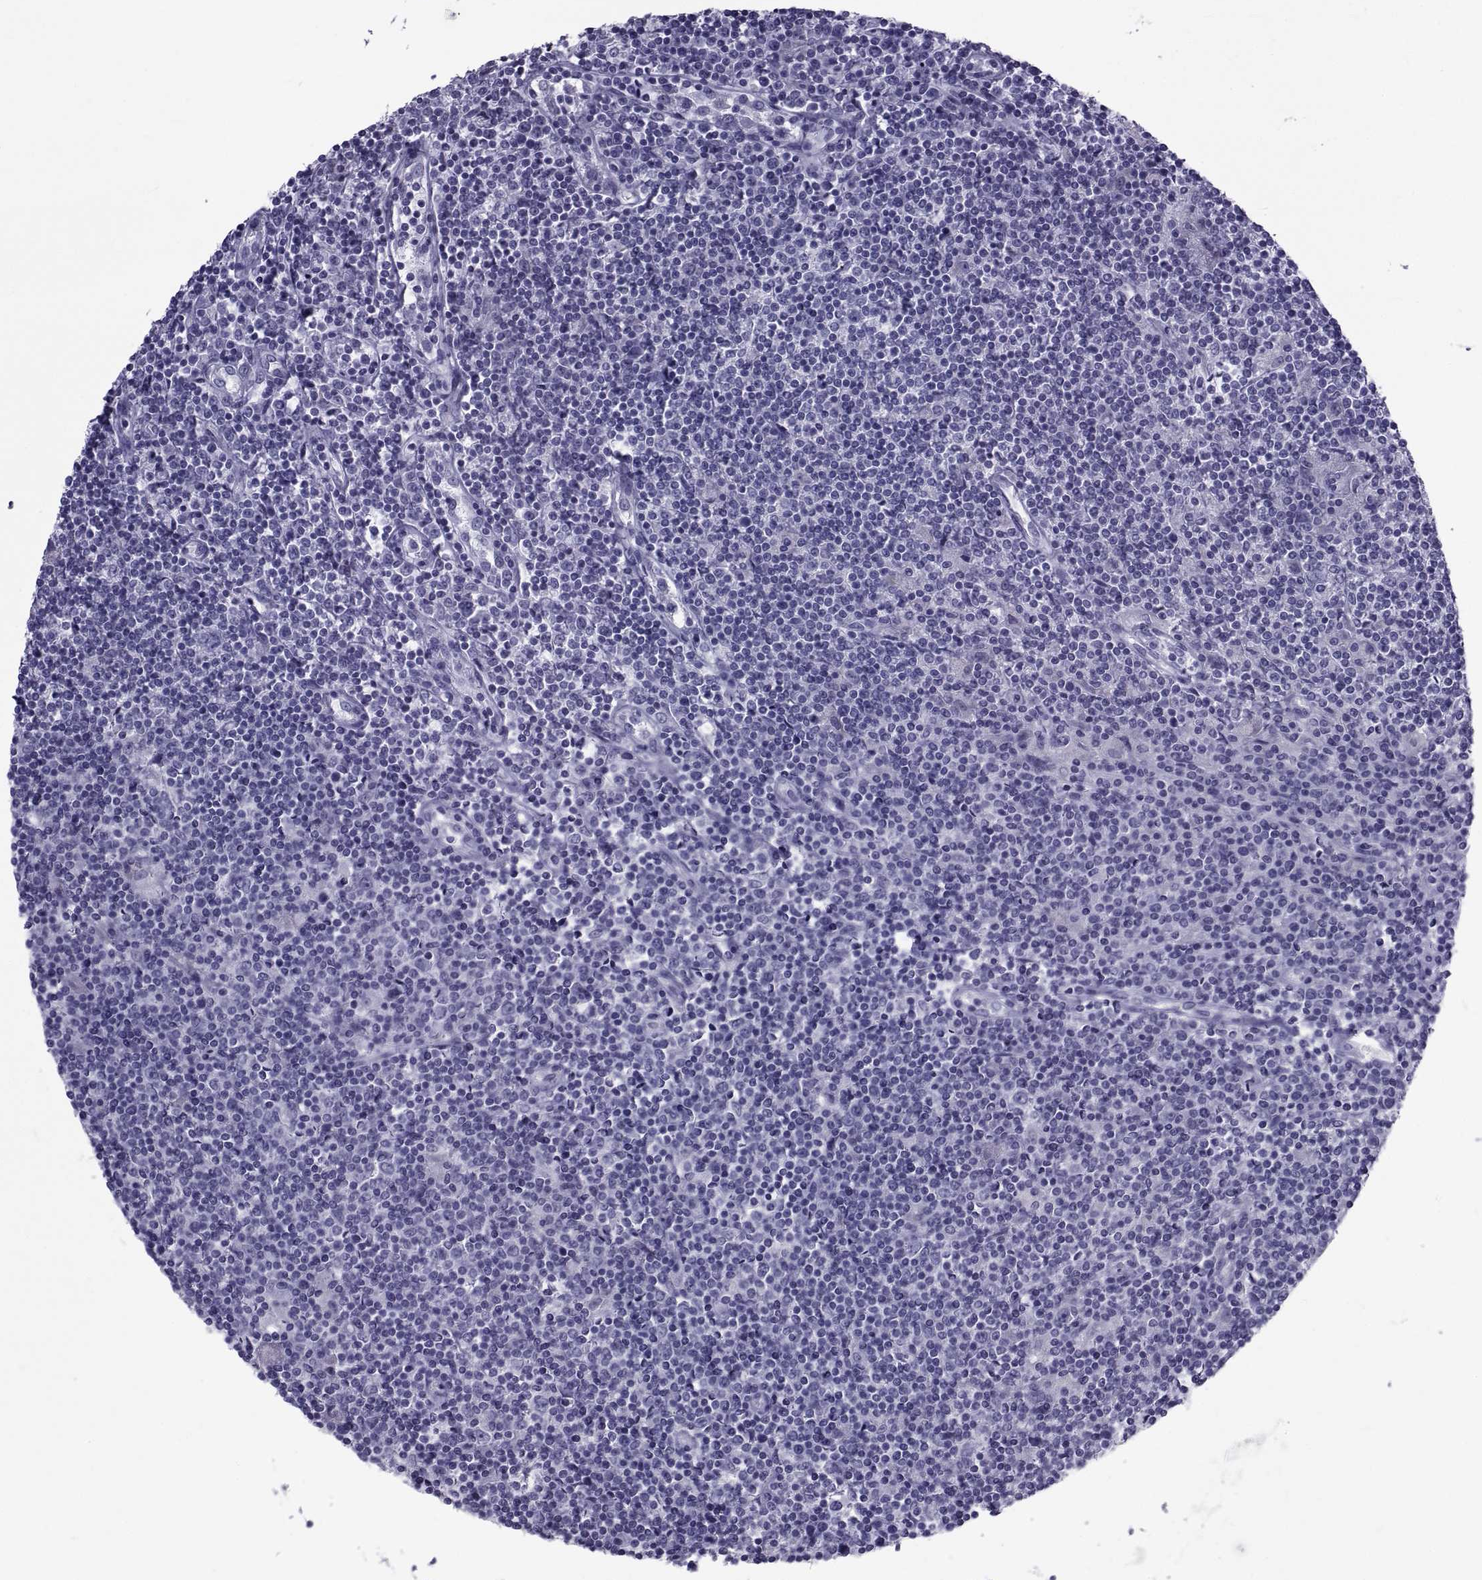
{"staining": {"intensity": "negative", "quantity": "none", "location": "none"}, "tissue": "lymphoma", "cell_type": "Tumor cells", "image_type": "cancer", "snomed": [{"axis": "morphology", "description": "Hodgkin's disease, NOS"}, {"axis": "topography", "description": "Lymph node"}], "caption": "The image shows no significant positivity in tumor cells of lymphoma.", "gene": "NPTX2", "patient": {"sex": "male", "age": 40}}